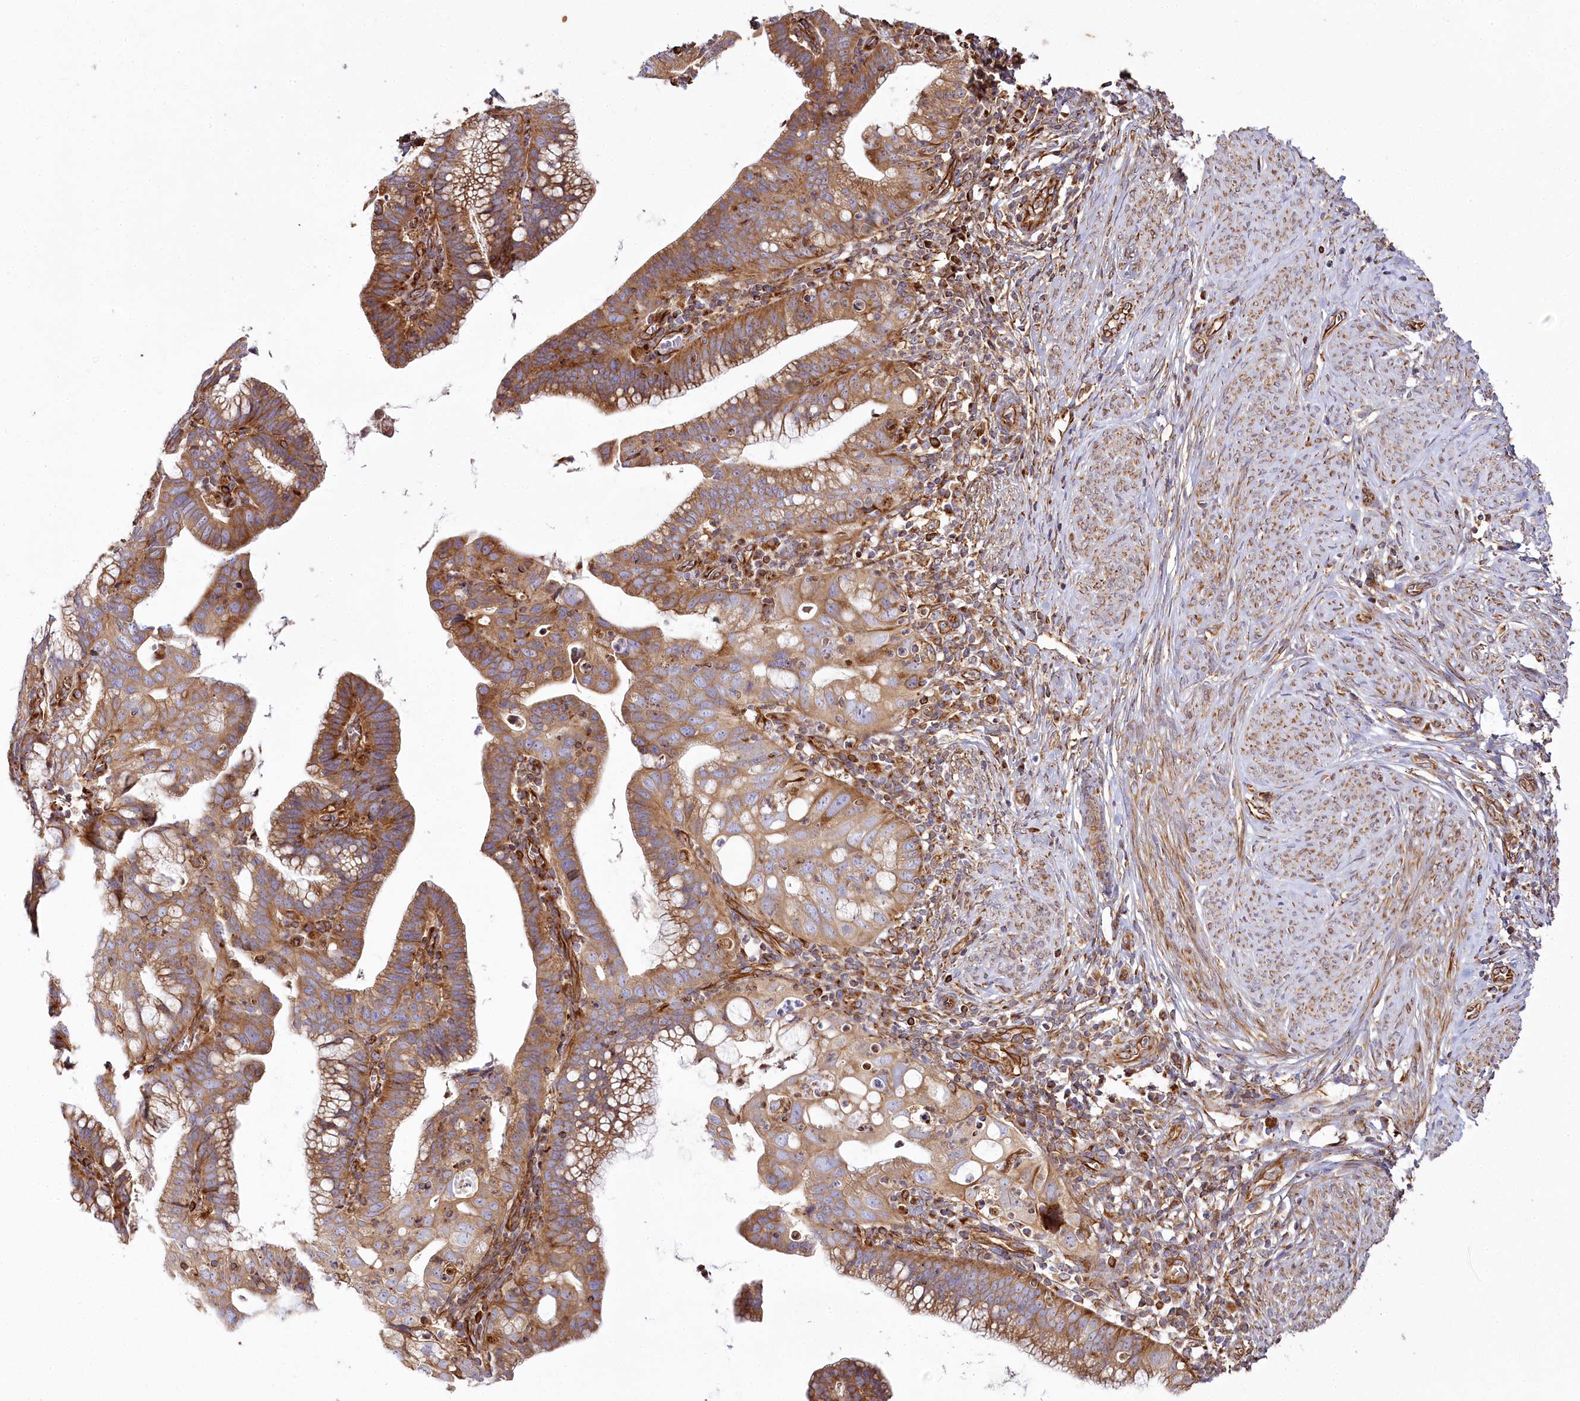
{"staining": {"intensity": "moderate", "quantity": ">75%", "location": "cytoplasmic/membranous"}, "tissue": "cervical cancer", "cell_type": "Tumor cells", "image_type": "cancer", "snomed": [{"axis": "morphology", "description": "Adenocarcinoma, NOS"}, {"axis": "topography", "description": "Cervix"}], "caption": "Human adenocarcinoma (cervical) stained for a protein (brown) shows moderate cytoplasmic/membranous positive positivity in about >75% of tumor cells.", "gene": "THUMPD3", "patient": {"sex": "female", "age": 36}}